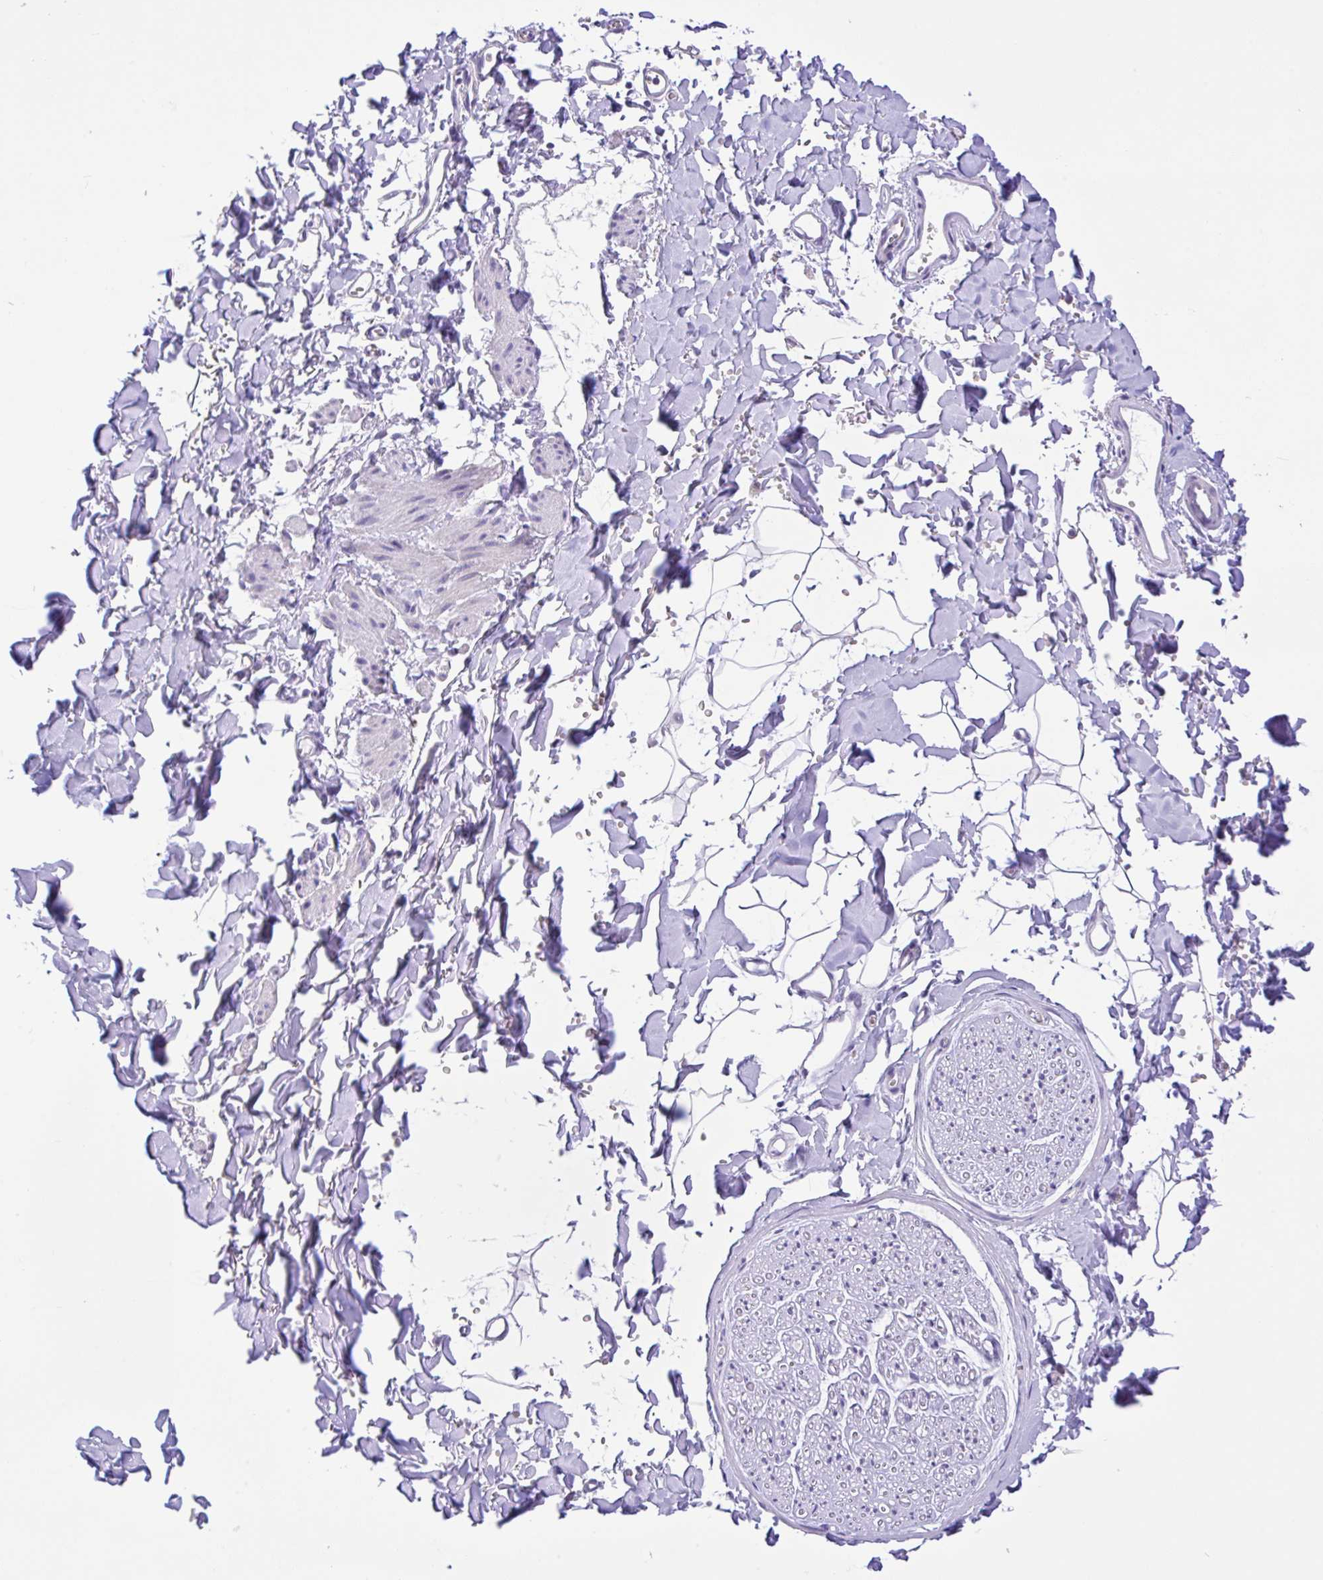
{"staining": {"intensity": "negative", "quantity": "none", "location": "none"}, "tissue": "adipose tissue", "cell_type": "Adipocytes", "image_type": "normal", "snomed": [{"axis": "morphology", "description": "Normal tissue, NOS"}, {"axis": "topography", "description": "Cartilage tissue"}, {"axis": "topography", "description": "Bronchus"}, {"axis": "topography", "description": "Peripheral nerve tissue"}], "caption": "Immunohistochemistry (IHC) histopathology image of benign adipose tissue: adipose tissue stained with DAB exhibits no significant protein staining in adipocytes.", "gene": "ANO4", "patient": {"sex": "female", "age": 59}}